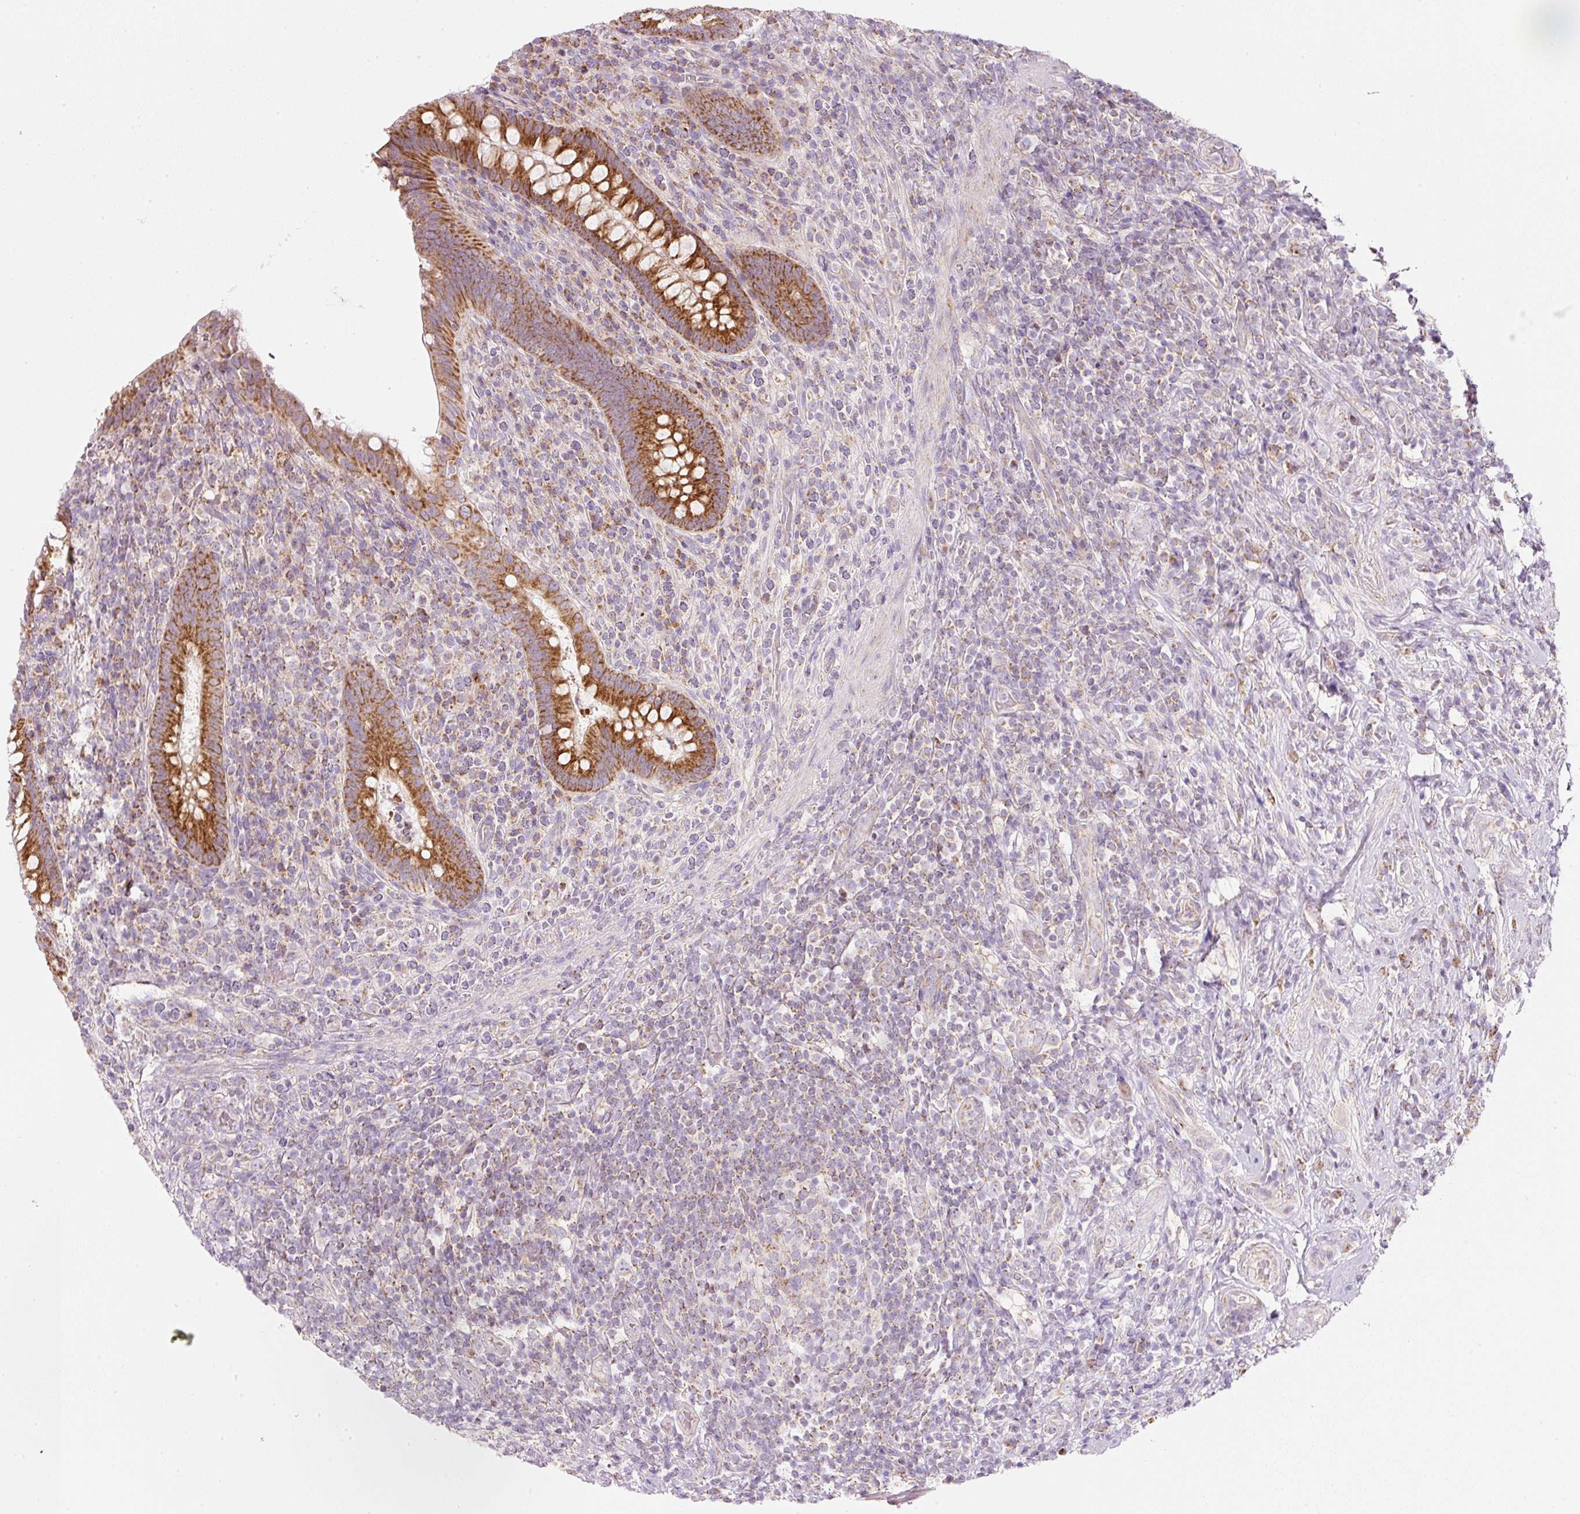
{"staining": {"intensity": "strong", "quantity": ">75%", "location": "cytoplasmic/membranous"}, "tissue": "appendix", "cell_type": "Glandular cells", "image_type": "normal", "snomed": [{"axis": "morphology", "description": "Normal tissue, NOS"}, {"axis": "topography", "description": "Appendix"}], "caption": "About >75% of glandular cells in unremarkable human appendix display strong cytoplasmic/membranous protein staining as visualized by brown immunohistochemical staining.", "gene": "NDUFA1", "patient": {"sex": "female", "age": 43}}